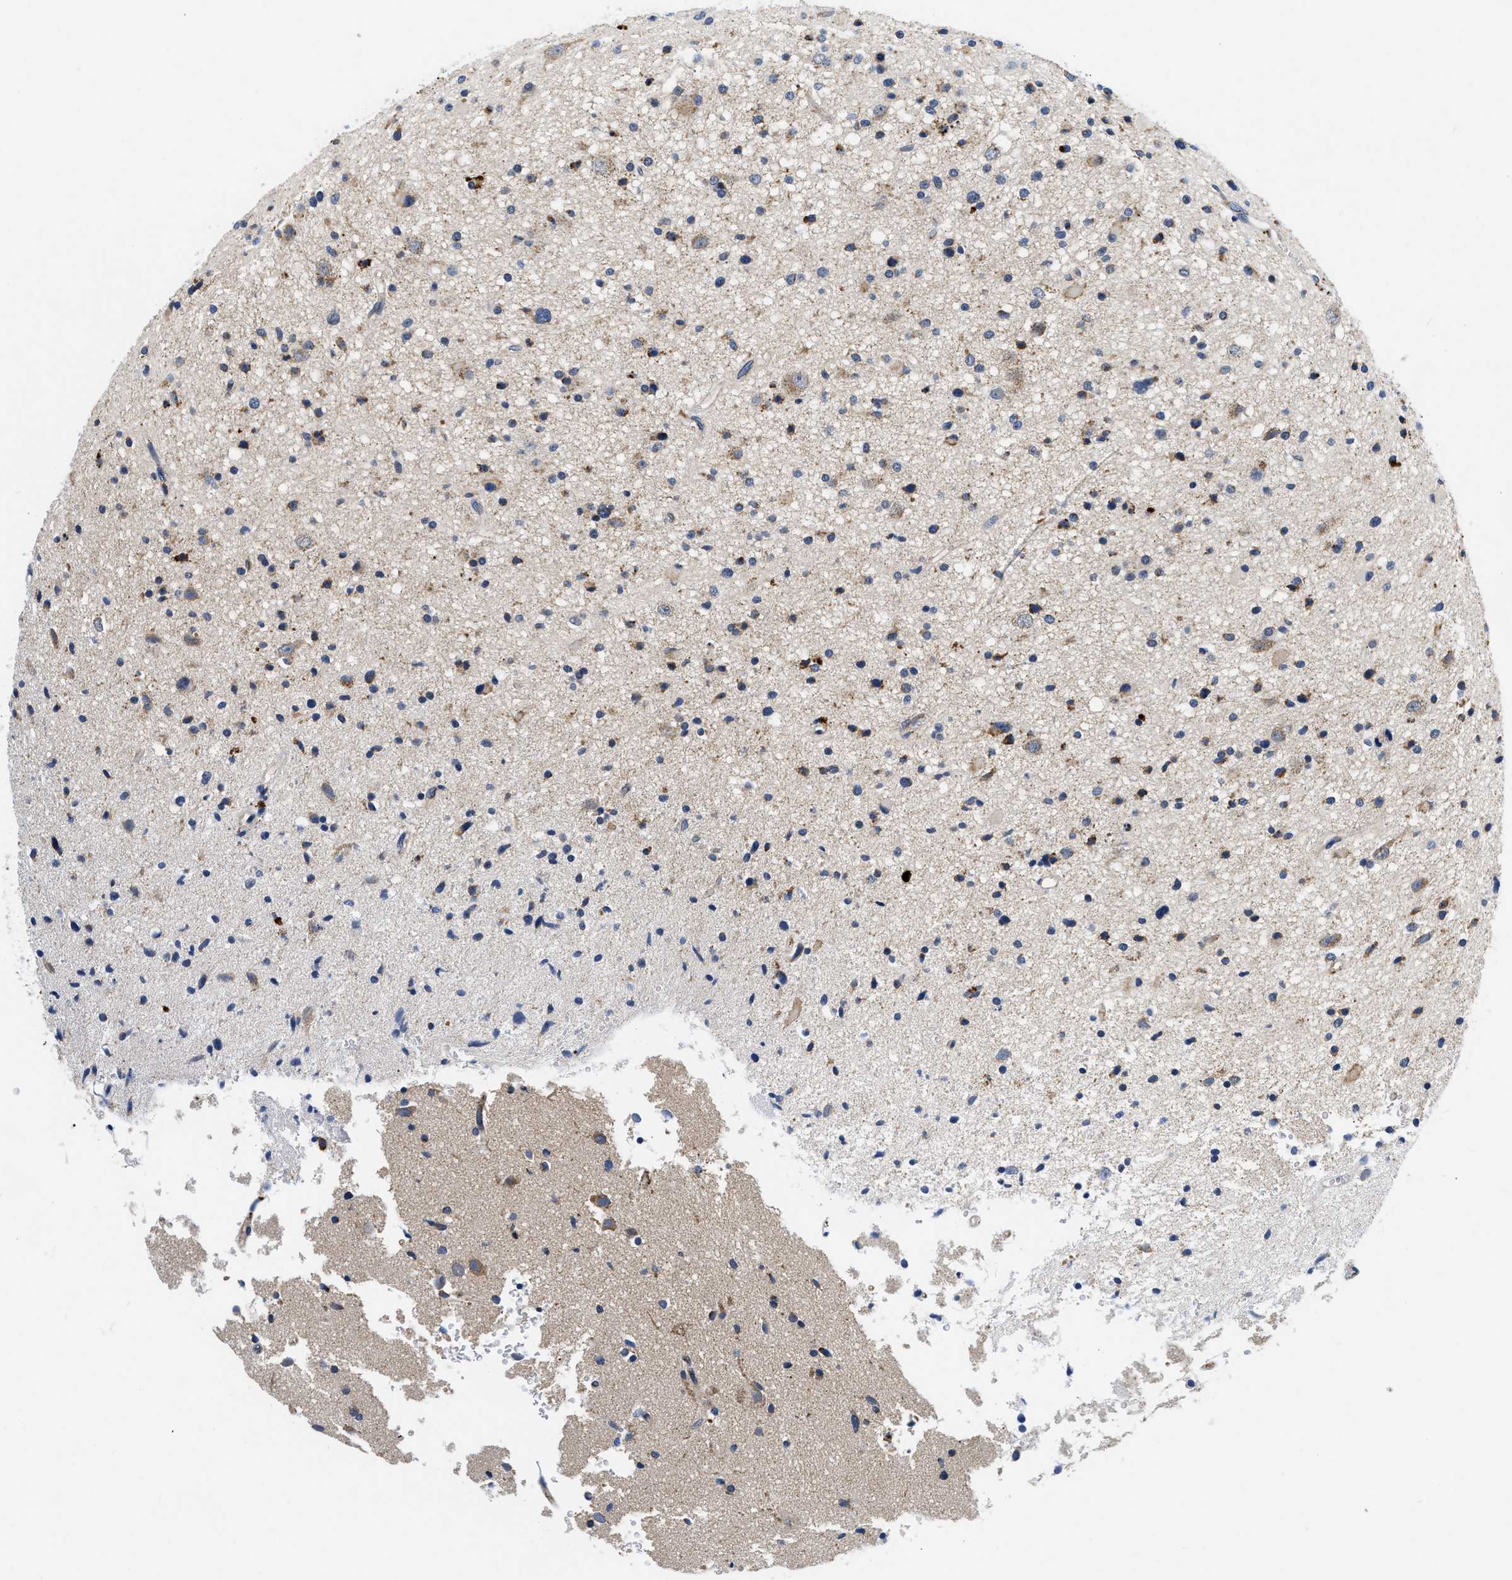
{"staining": {"intensity": "weak", "quantity": "25%-75%", "location": "cytoplasmic/membranous"}, "tissue": "glioma", "cell_type": "Tumor cells", "image_type": "cancer", "snomed": [{"axis": "morphology", "description": "Glioma, malignant, High grade"}, {"axis": "topography", "description": "Brain"}], "caption": "IHC (DAB) staining of glioma demonstrates weak cytoplasmic/membranous protein staining in approximately 25%-75% of tumor cells. Using DAB (brown) and hematoxylin (blue) stains, captured at high magnification using brightfield microscopy.", "gene": "PDP1", "patient": {"sex": "male", "age": 33}}